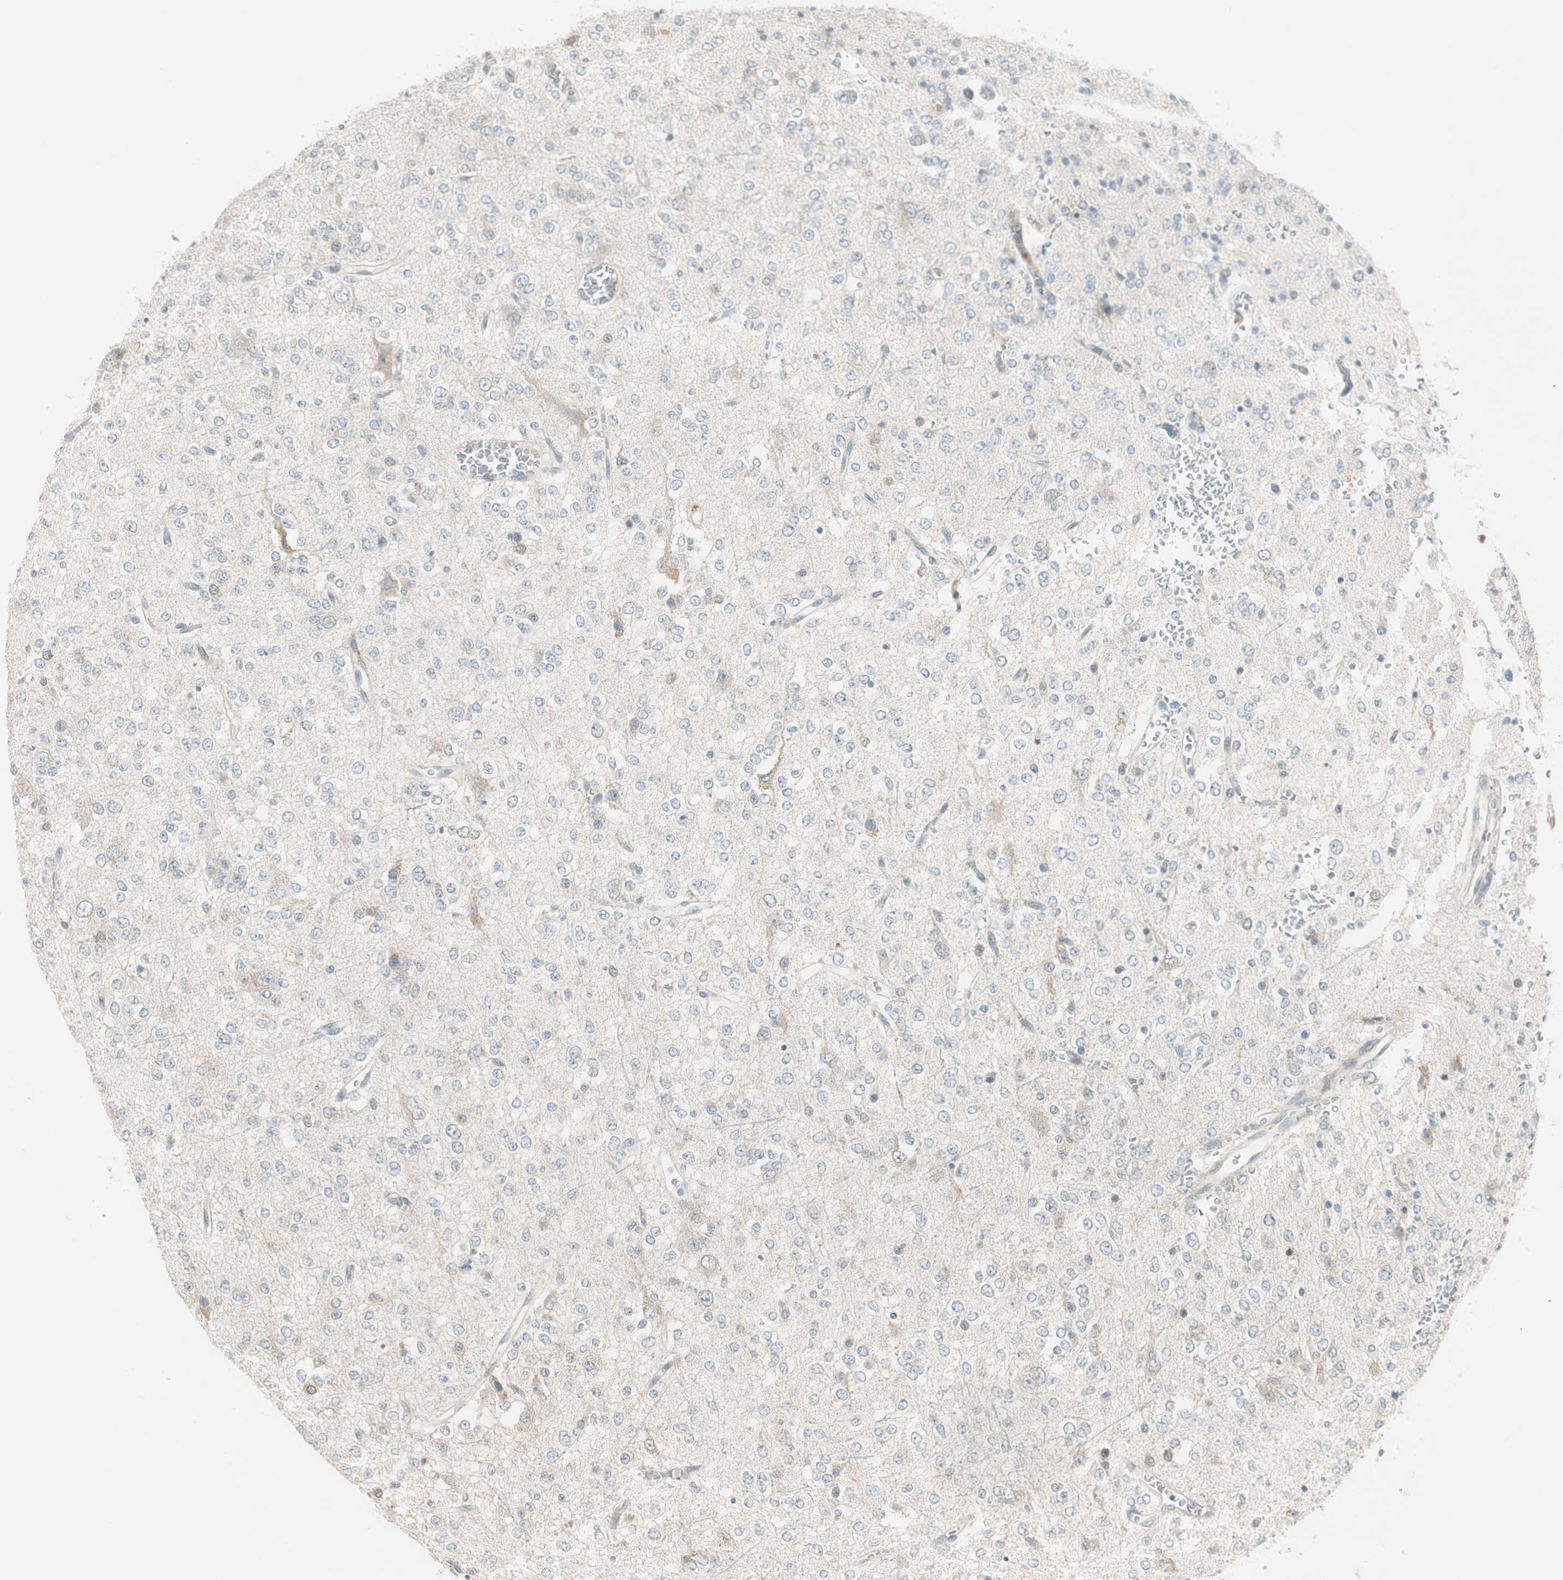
{"staining": {"intensity": "negative", "quantity": "none", "location": "none"}, "tissue": "glioma", "cell_type": "Tumor cells", "image_type": "cancer", "snomed": [{"axis": "morphology", "description": "Glioma, malignant, Low grade"}, {"axis": "topography", "description": "Brain"}], "caption": "Immunohistochemistry image of human glioma stained for a protein (brown), which displays no expression in tumor cells.", "gene": "CGRRF1", "patient": {"sex": "male", "age": 38}}